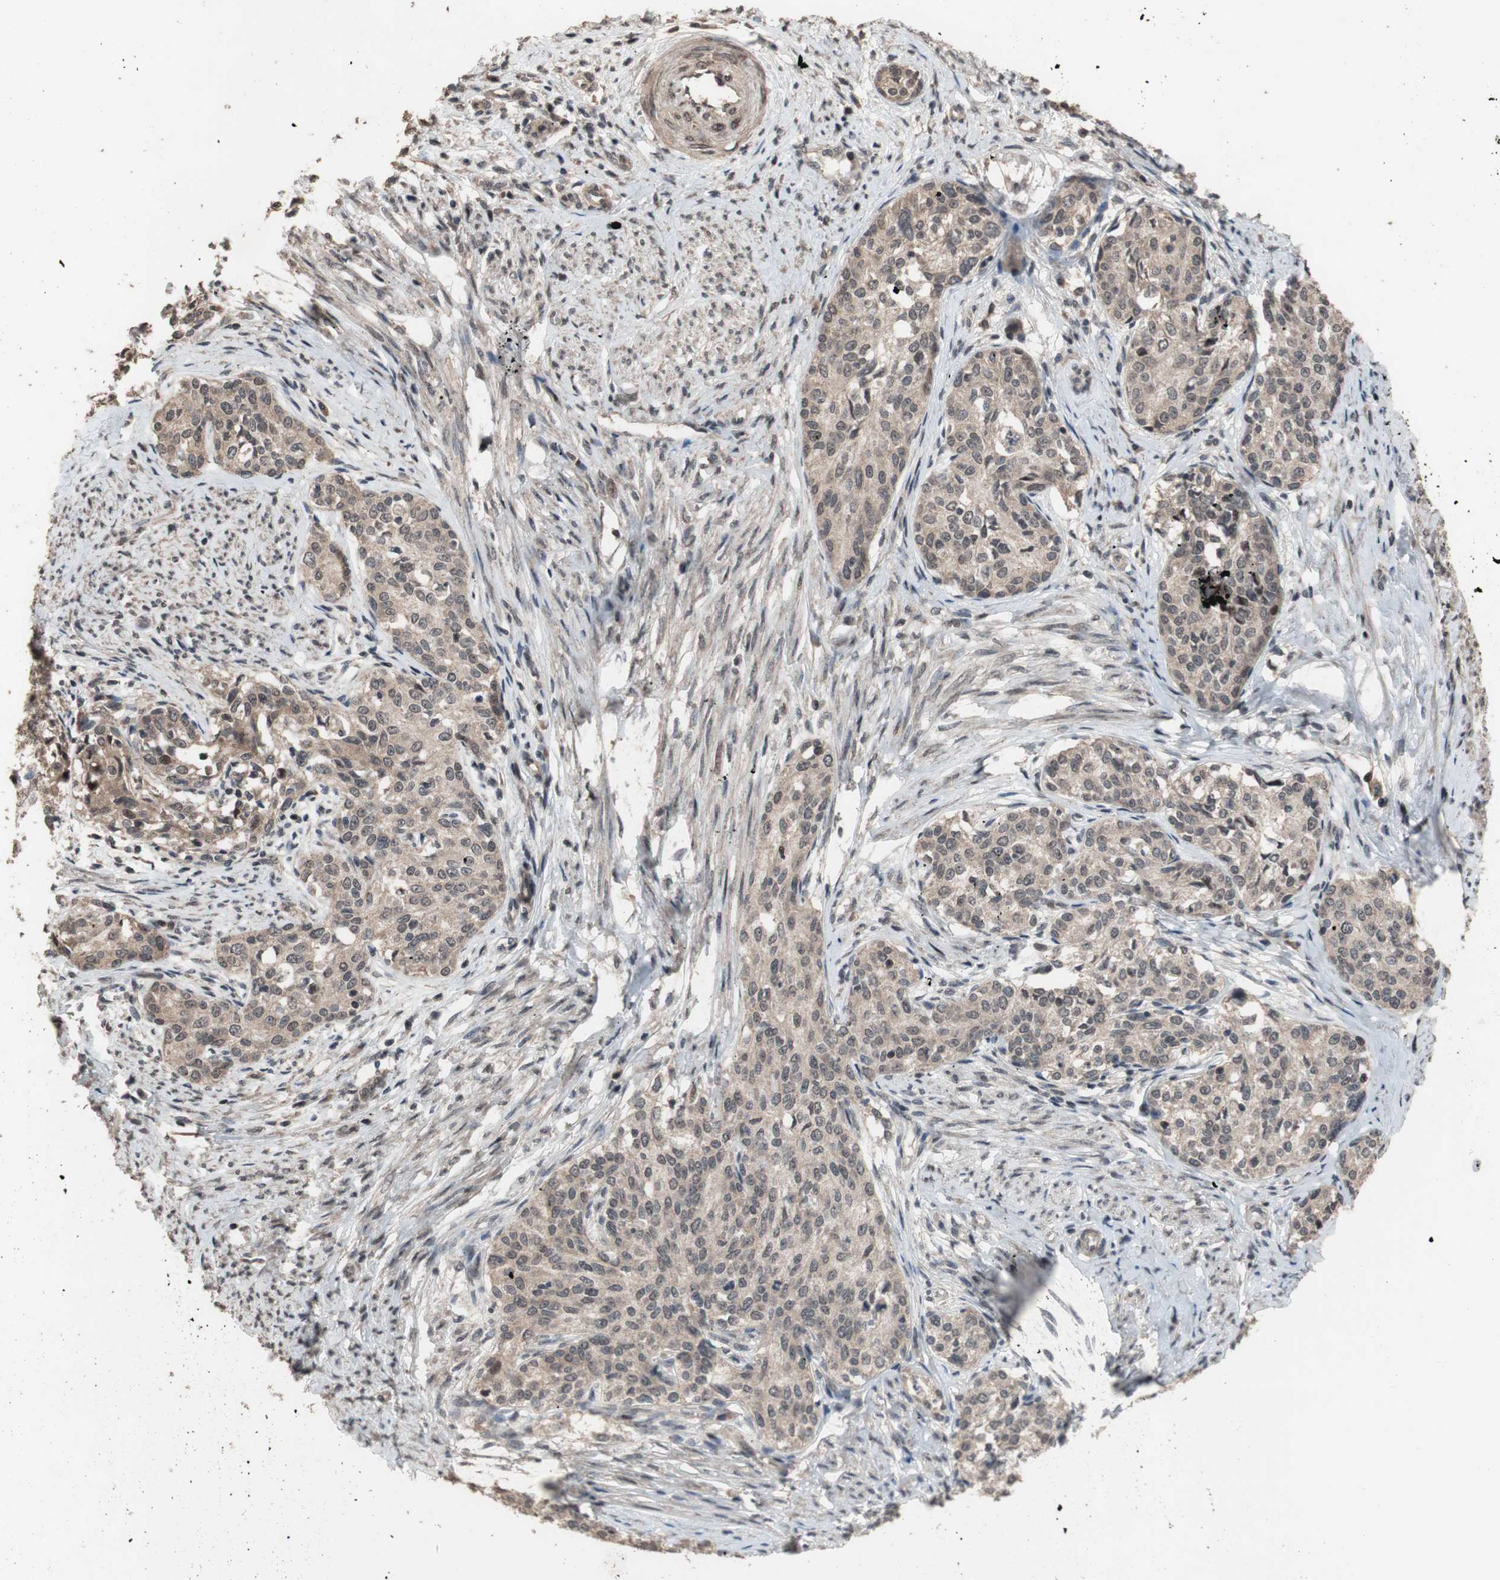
{"staining": {"intensity": "weak", "quantity": ">75%", "location": "cytoplasmic/membranous"}, "tissue": "cervical cancer", "cell_type": "Tumor cells", "image_type": "cancer", "snomed": [{"axis": "morphology", "description": "Squamous cell carcinoma, NOS"}, {"axis": "morphology", "description": "Adenocarcinoma, NOS"}, {"axis": "topography", "description": "Cervix"}], "caption": "Brown immunohistochemical staining in human cervical squamous cell carcinoma demonstrates weak cytoplasmic/membranous expression in approximately >75% of tumor cells. Ihc stains the protein in brown and the nuclei are stained blue.", "gene": "KANSL1", "patient": {"sex": "female", "age": 52}}